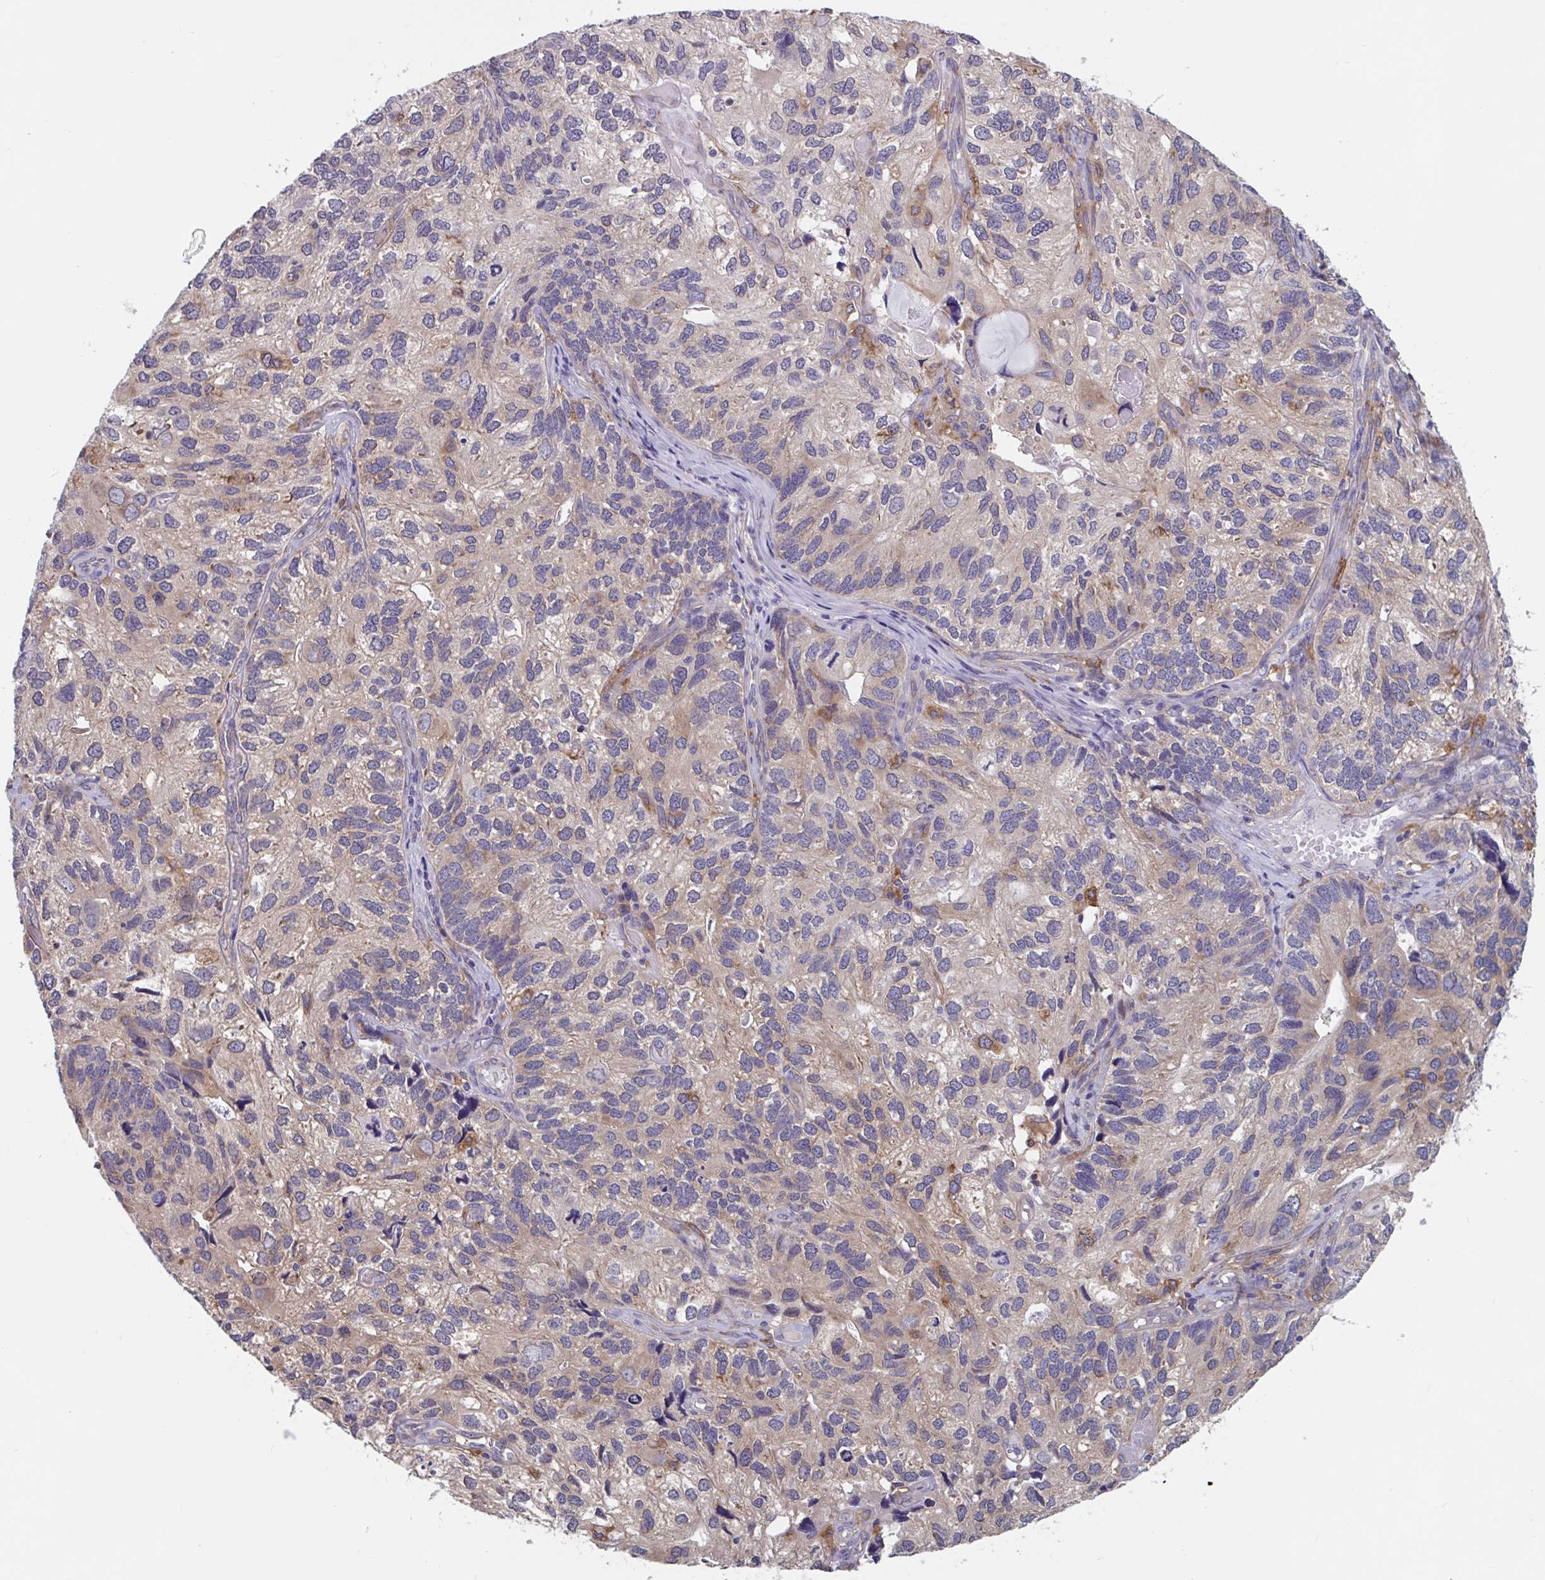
{"staining": {"intensity": "weak", "quantity": "25%-75%", "location": "cytoplasmic/membranous"}, "tissue": "endometrial cancer", "cell_type": "Tumor cells", "image_type": "cancer", "snomed": [{"axis": "morphology", "description": "Carcinoma, NOS"}, {"axis": "topography", "description": "Uterus"}], "caption": "Tumor cells exhibit low levels of weak cytoplasmic/membranous staining in about 25%-75% of cells in human endometrial cancer.", "gene": "SNX8", "patient": {"sex": "female", "age": 76}}